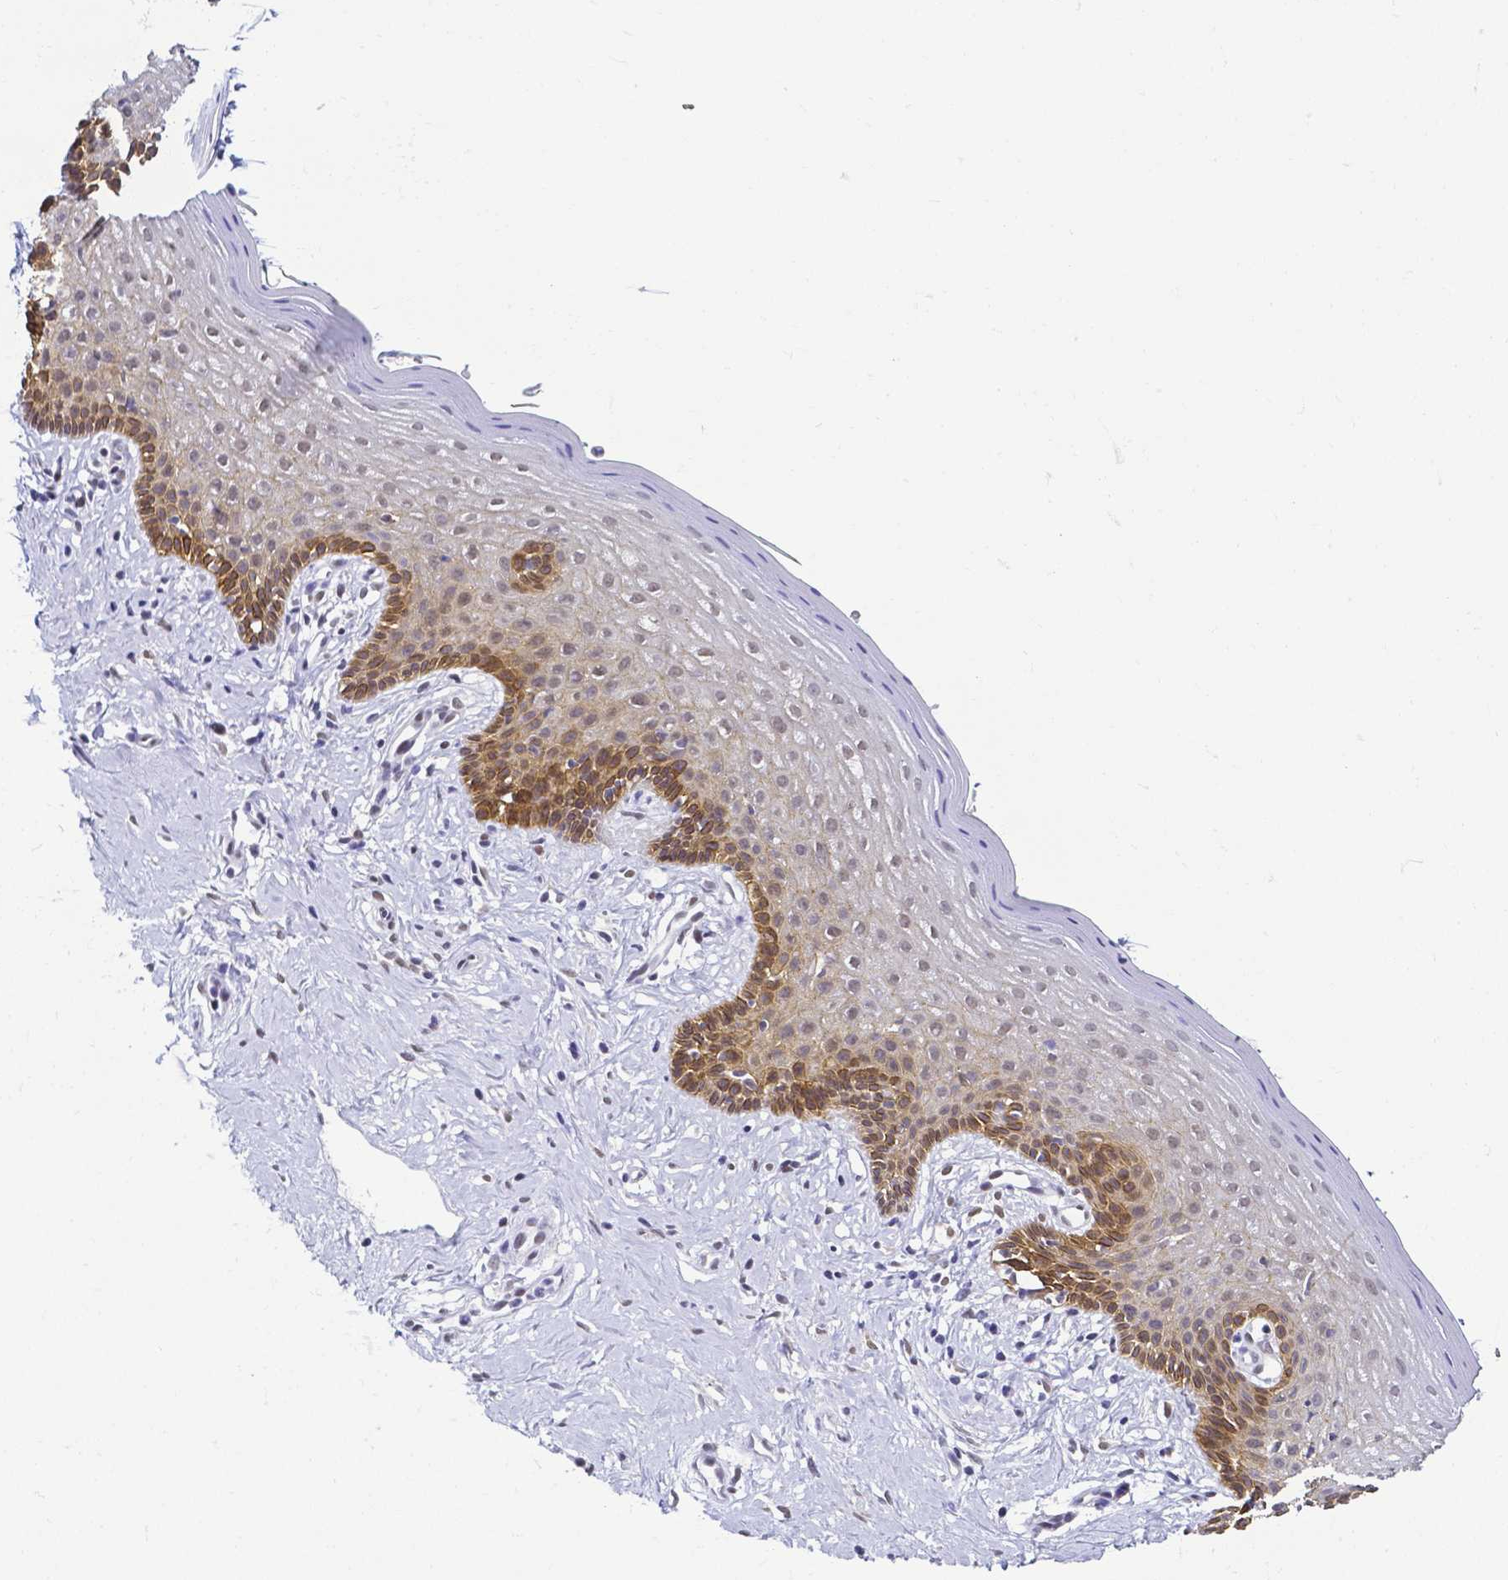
{"staining": {"intensity": "strong", "quantity": "<25%", "location": "cytoplasmic/membranous"}, "tissue": "vagina", "cell_type": "Squamous epithelial cells", "image_type": "normal", "snomed": [{"axis": "morphology", "description": "Normal tissue, NOS"}, {"axis": "topography", "description": "Vagina"}], "caption": "IHC (DAB) staining of normal vagina demonstrates strong cytoplasmic/membranous protein staining in approximately <25% of squamous epithelial cells. (Stains: DAB in brown, nuclei in blue, Microscopy: brightfield microscopy at high magnification).", "gene": "FAM83G", "patient": {"sex": "female", "age": 42}}